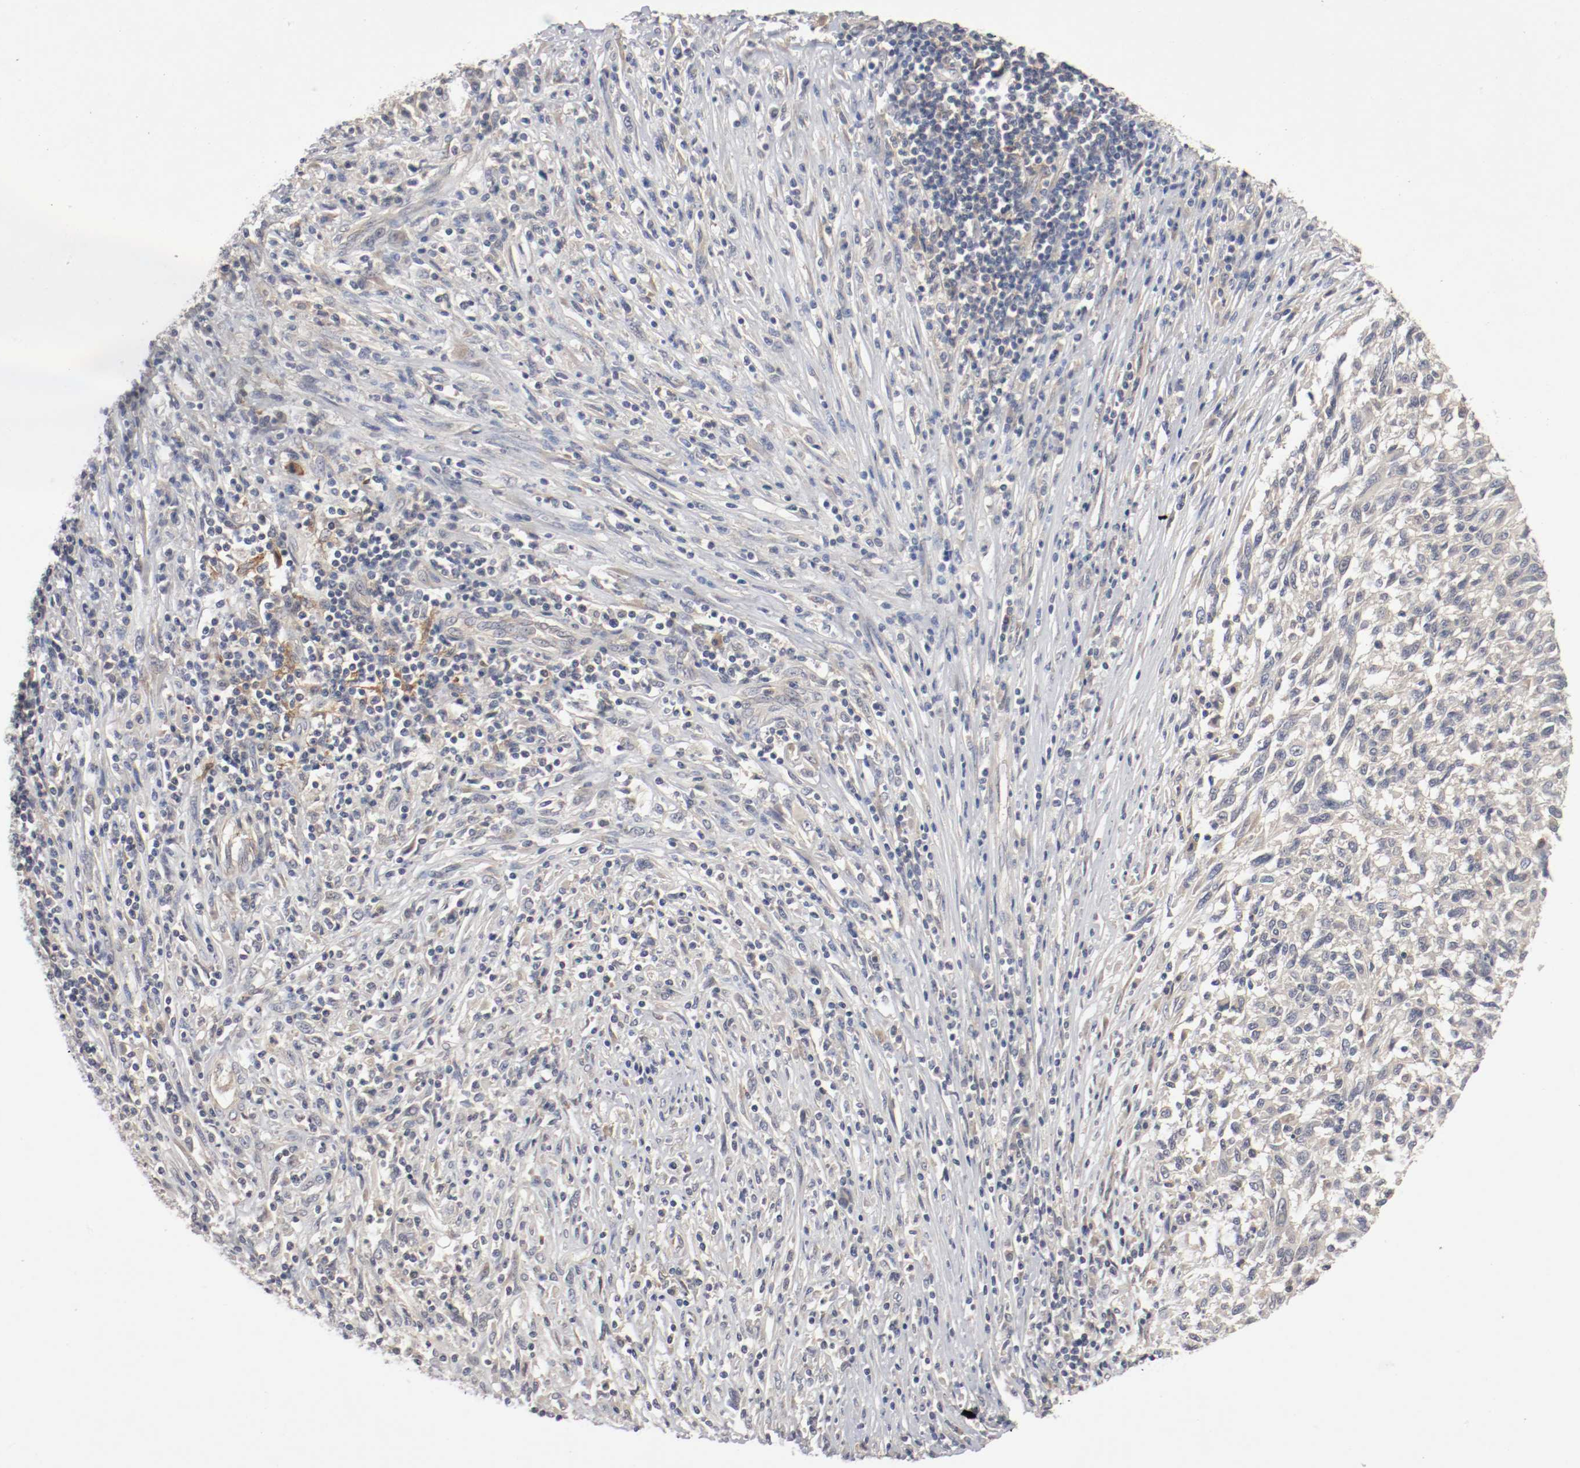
{"staining": {"intensity": "weak", "quantity": "<25%", "location": "cytoplasmic/membranous"}, "tissue": "melanoma", "cell_type": "Tumor cells", "image_type": "cancer", "snomed": [{"axis": "morphology", "description": "Malignant melanoma, Metastatic site"}, {"axis": "topography", "description": "Lymph node"}], "caption": "DAB (3,3'-diaminobenzidine) immunohistochemical staining of human malignant melanoma (metastatic site) displays no significant staining in tumor cells.", "gene": "REN", "patient": {"sex": "male", "age": 61}}